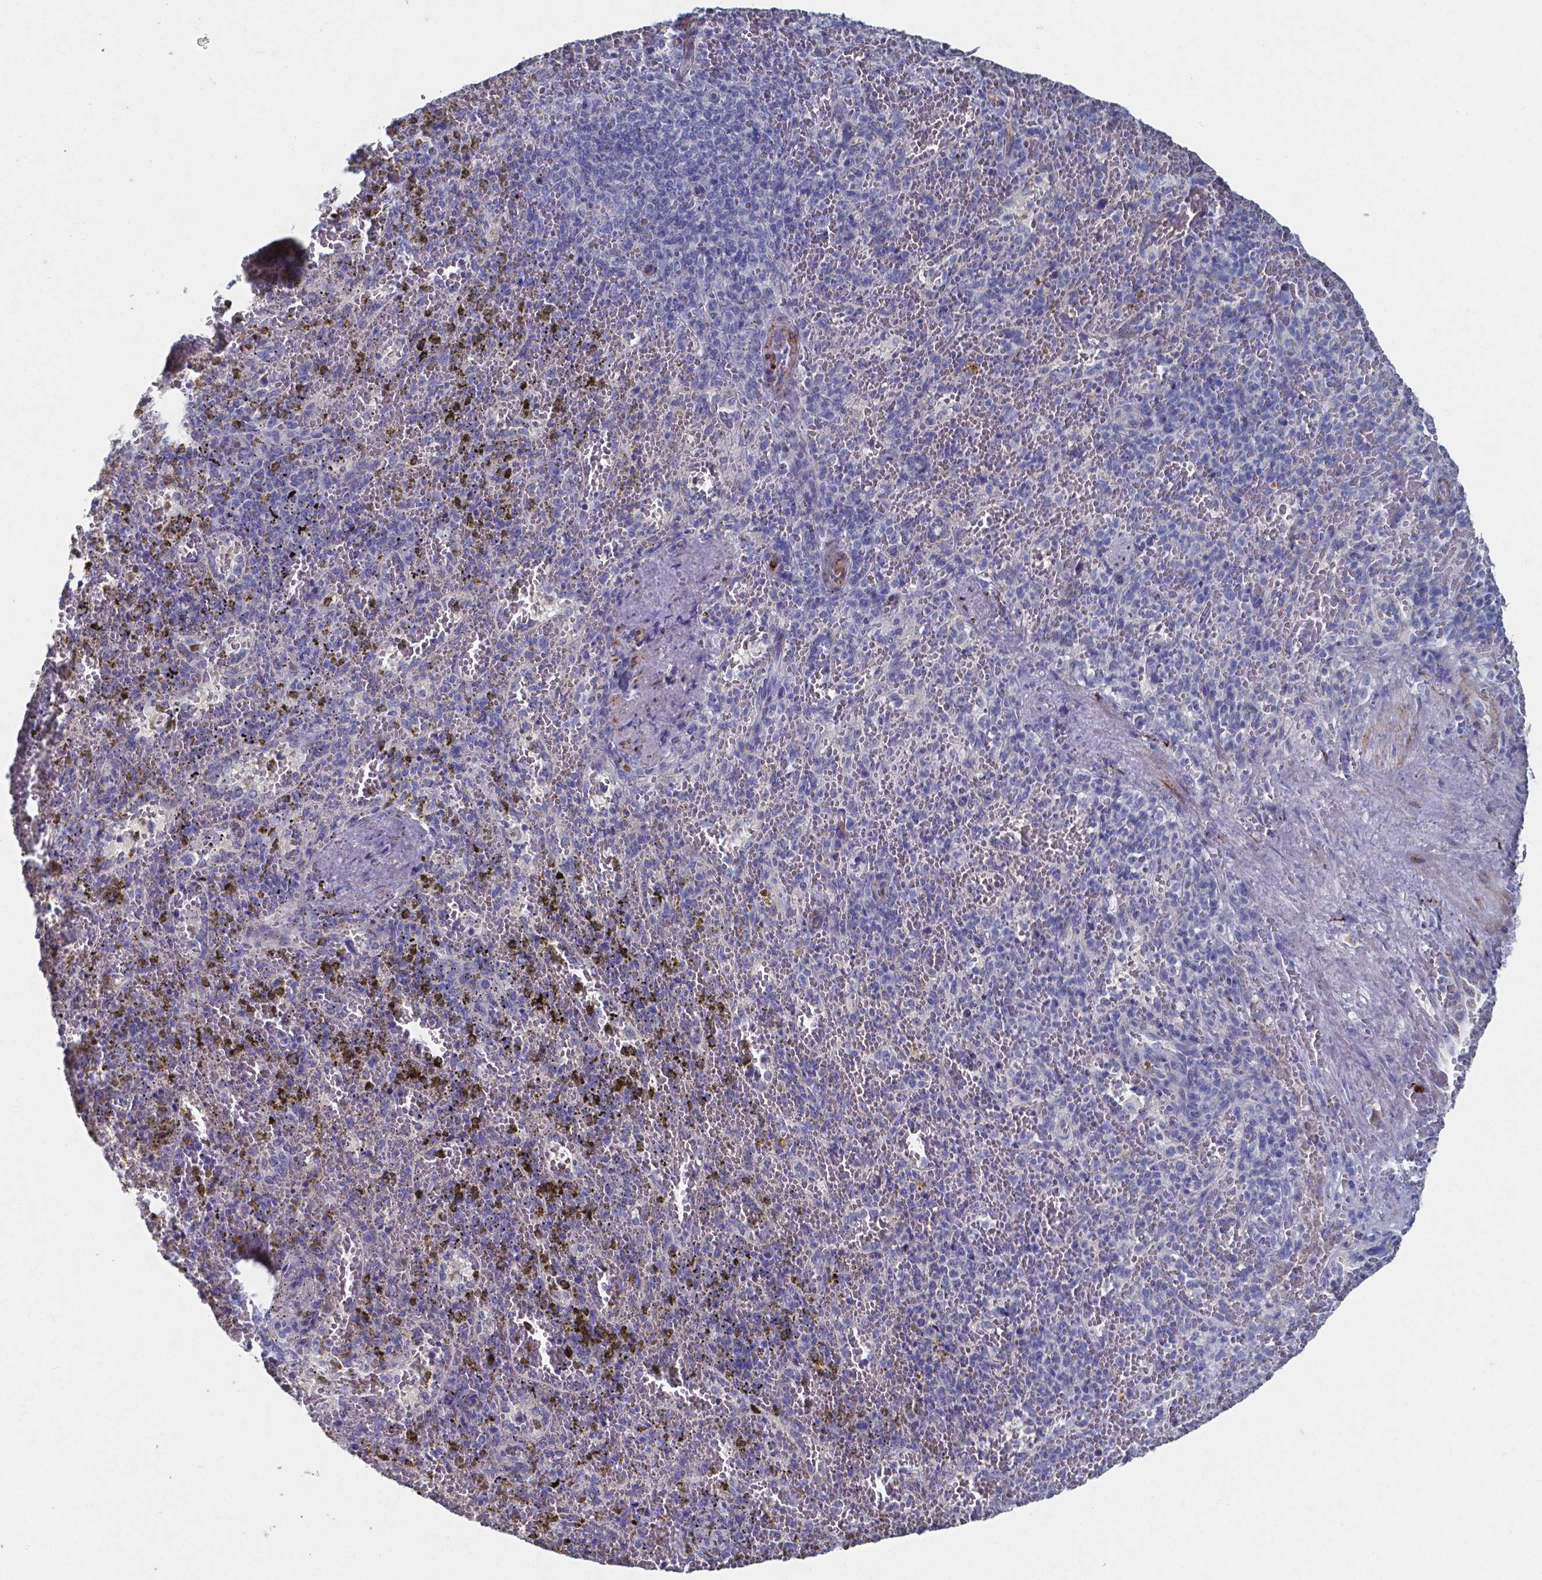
{"staining": {"intensity": "negative", "quantity": "none", "location": "none"}, "tissue": "spleen", "cell_type": "Cells in red pulp", "image_type": "normal", "snomed": [{"axis": "morphology", "description": "Normal tissue, NOS"}, {"axis": "topography", "description": "Spleen"}], "caption": "A high-resolution image shows IHC staining of unremarkable spleen, which shows no significant expression in cells in red pulp.", "gene": "PLA2R1", "patient": {"sex": "female", "age": 50}}